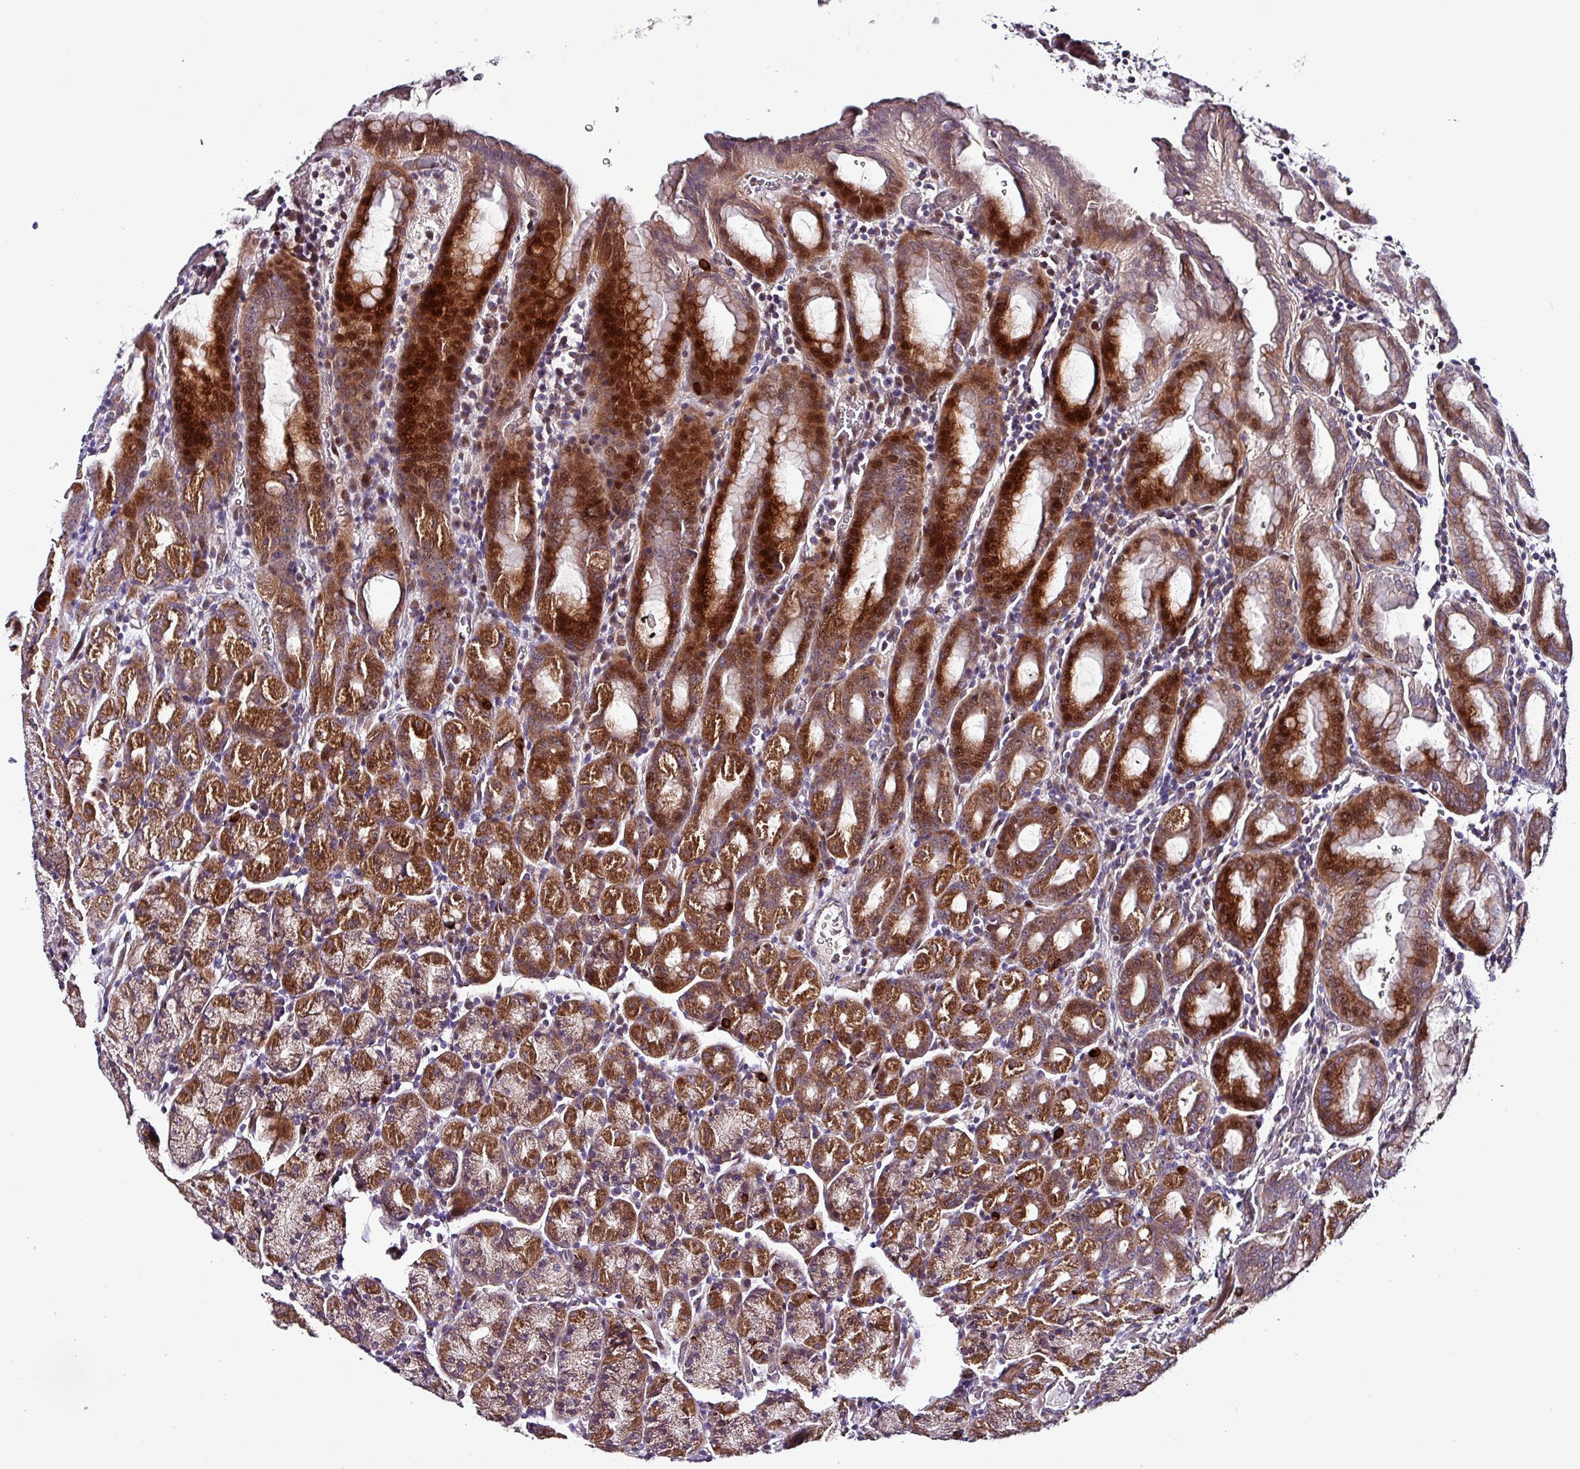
{"staining": {"intensity": "strong", "quantity": ">75%", "location": "cytoplasmic/membranous,nuclear"}, "tissue": "stomach", "cell_type": "Glandular cells", "image_type": "normal", "snomed": [{"axis": "morphology", "description": "Normal tissue, NOS"}, {"axis": "topography", "description": "Stomach, upper"}, {"axis": "topography", "description": "Stomach, lower"}, {"axis": "topography", "description": "Small intestine"}], "caption": "Immunohistochemistry (IHC) image of benign stomach stained for a protein (brown), which displays high levels of strong cytoplasmic/membranous,nuclear staining in approximately >75% of glandular cells.", "gene": "GRAPL", "patient": {"sex": "male", "age": 68}}